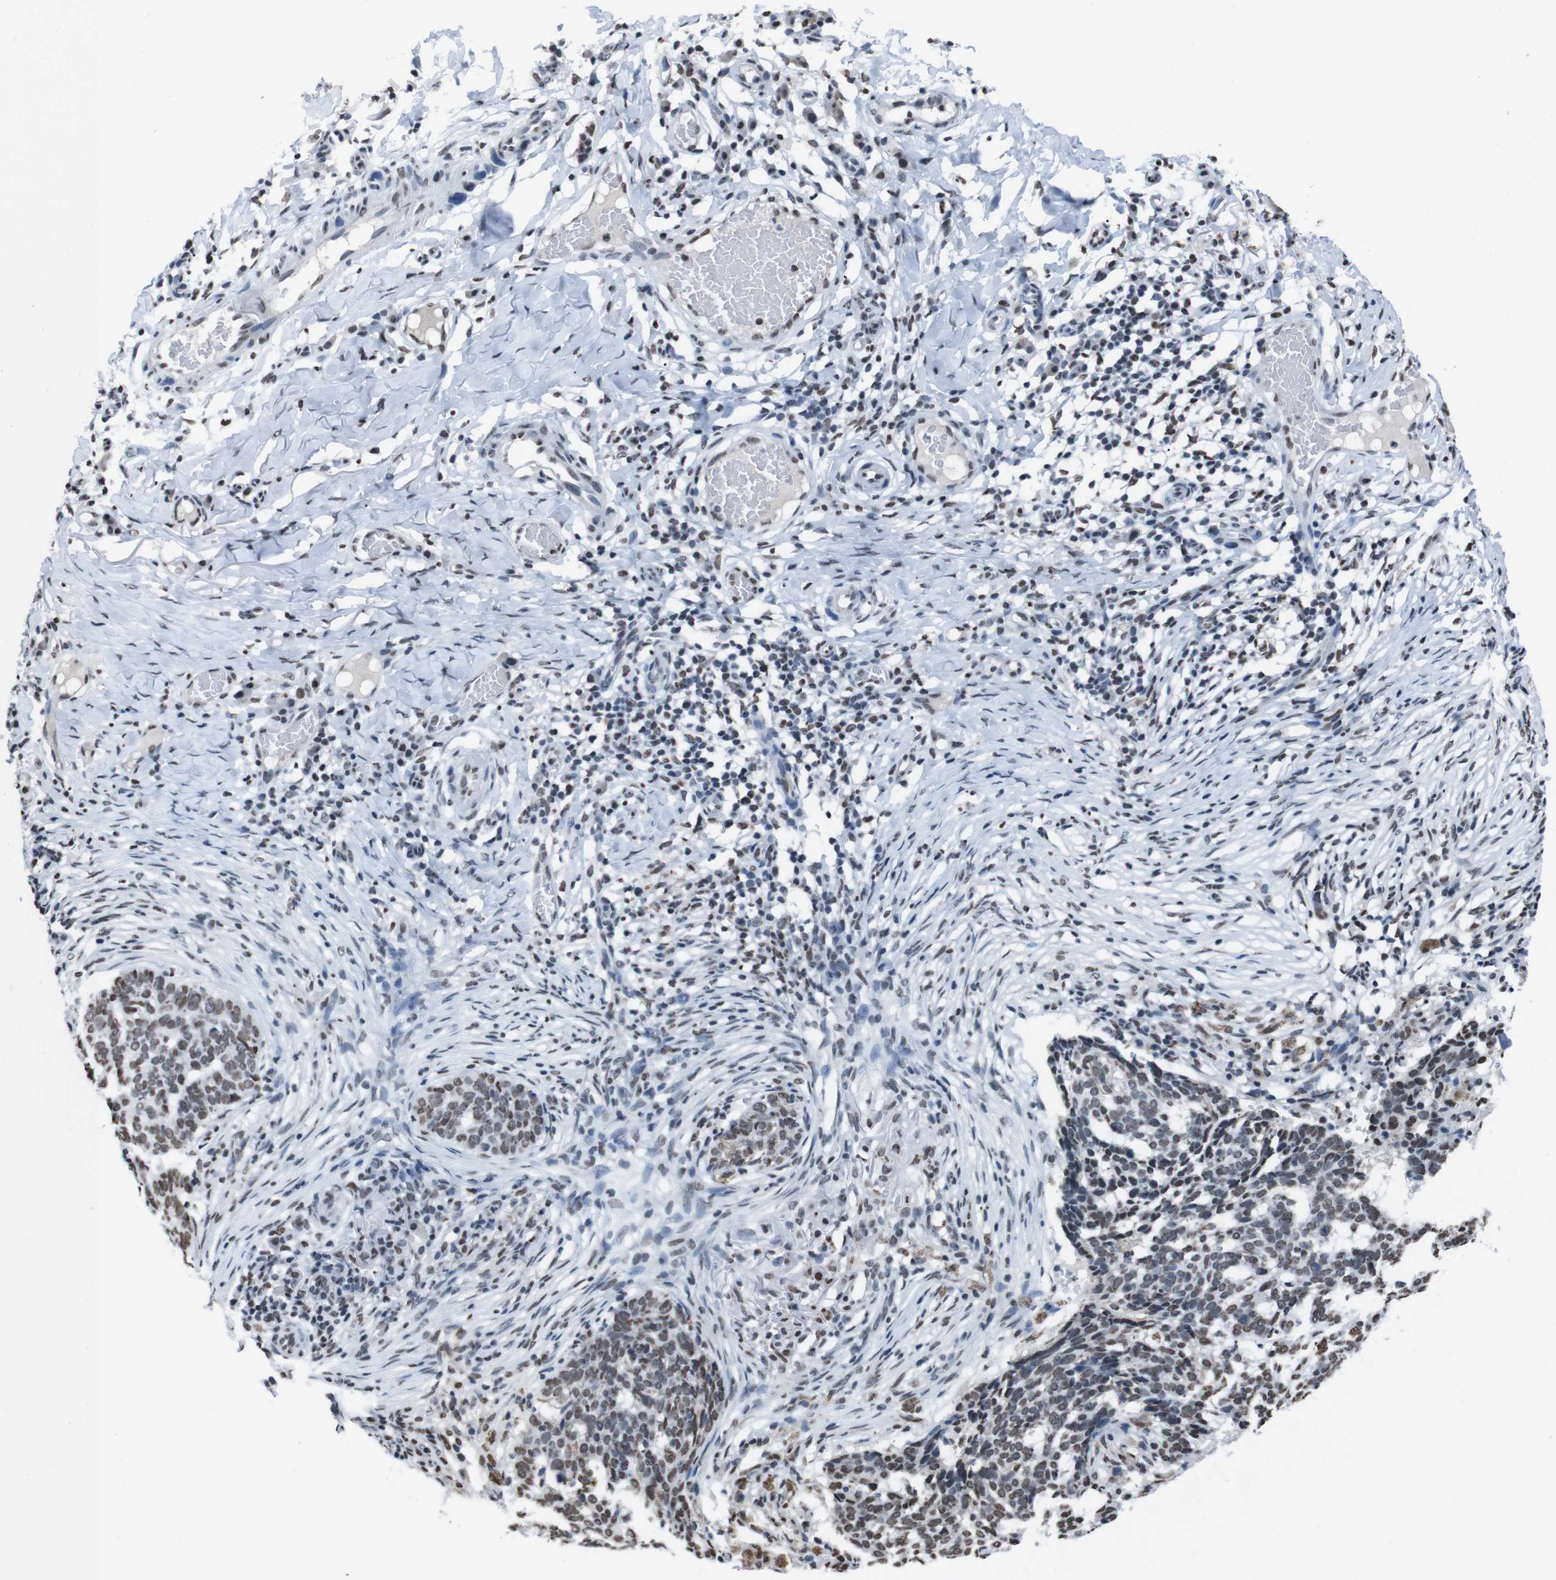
{"staining": {"intensity": "weak", "quantity": ">75%", "location": "nuclear"}, "tissue": "skin cancer", "cell_type": "Tumor cells", "image_type": "cancer", "snomed": [{"axis": "morphology", "description": "Basal cell carcinoma"}, {"axis": "topography", "description": "Skin"}], "caption": "Basal cell carcinoma (skin) was stained to show a protein in brown. There is low levels of weak nuclear staining in about >75% of tumor cells.", "gene": "PIP4P2", "patient": {"sex": "male", "age": 85}}